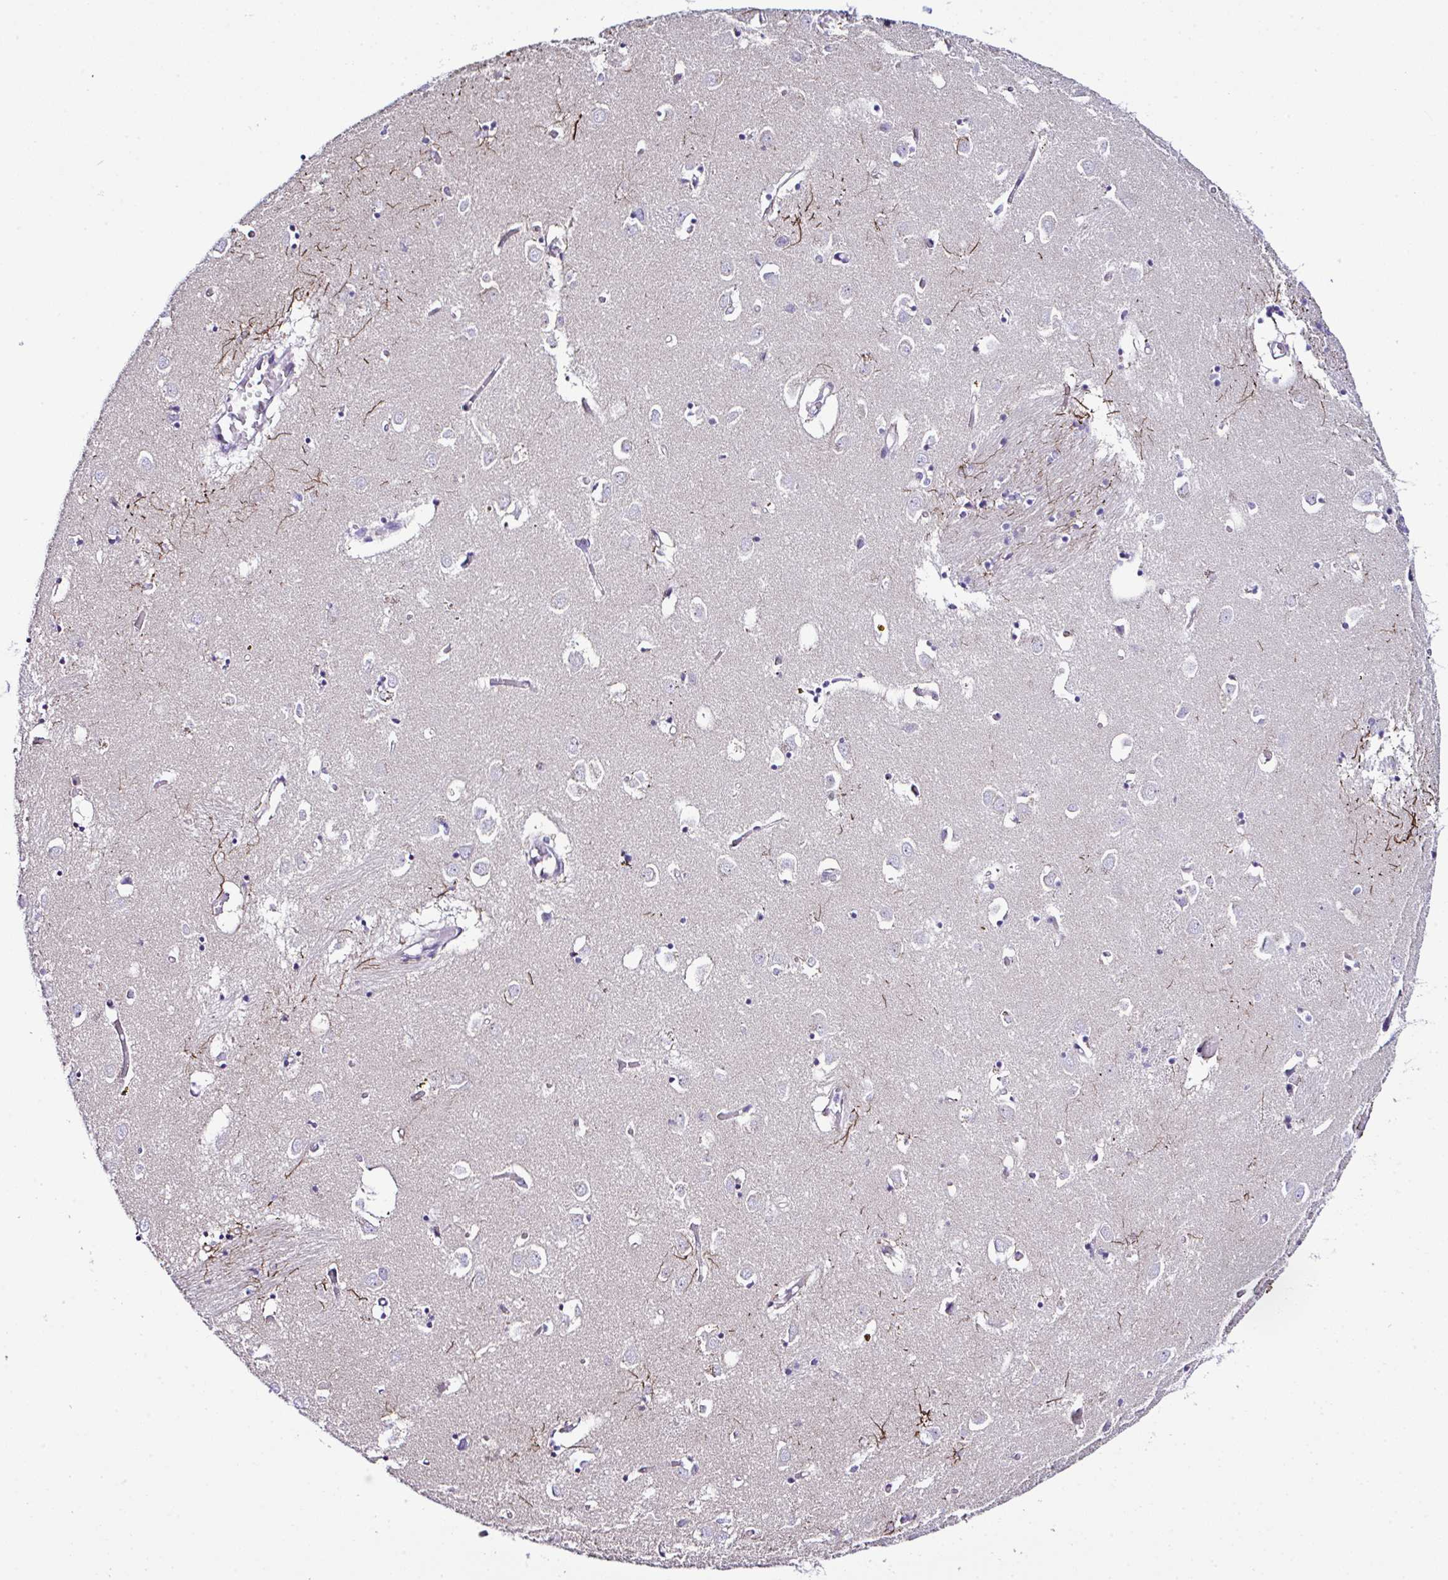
{"staining": {"intensity": "negative", "quantity": "none", "location": "none"}, "tissue": "caudate", "cell_type": "Glial cells", "image_type": "normal", "snomed": [{"axis": "morphology", "description": "Normal tissue, NOS"}, {"axis": "topography", "description": "Lateral ventricle wall"}], "caption": "DAB immunohistochemical staining of unremarkable caudate demonstrates no significant positivity in glial cells. (Stains: DAB (3,3'-diaminobenzidine) immunohistochemistry with hematoxylin counter stain, Microscopy: brightfield microscopy at high magnification).", "gene": "OR4P4", "patient": {"sex": "male", "age": 70}}